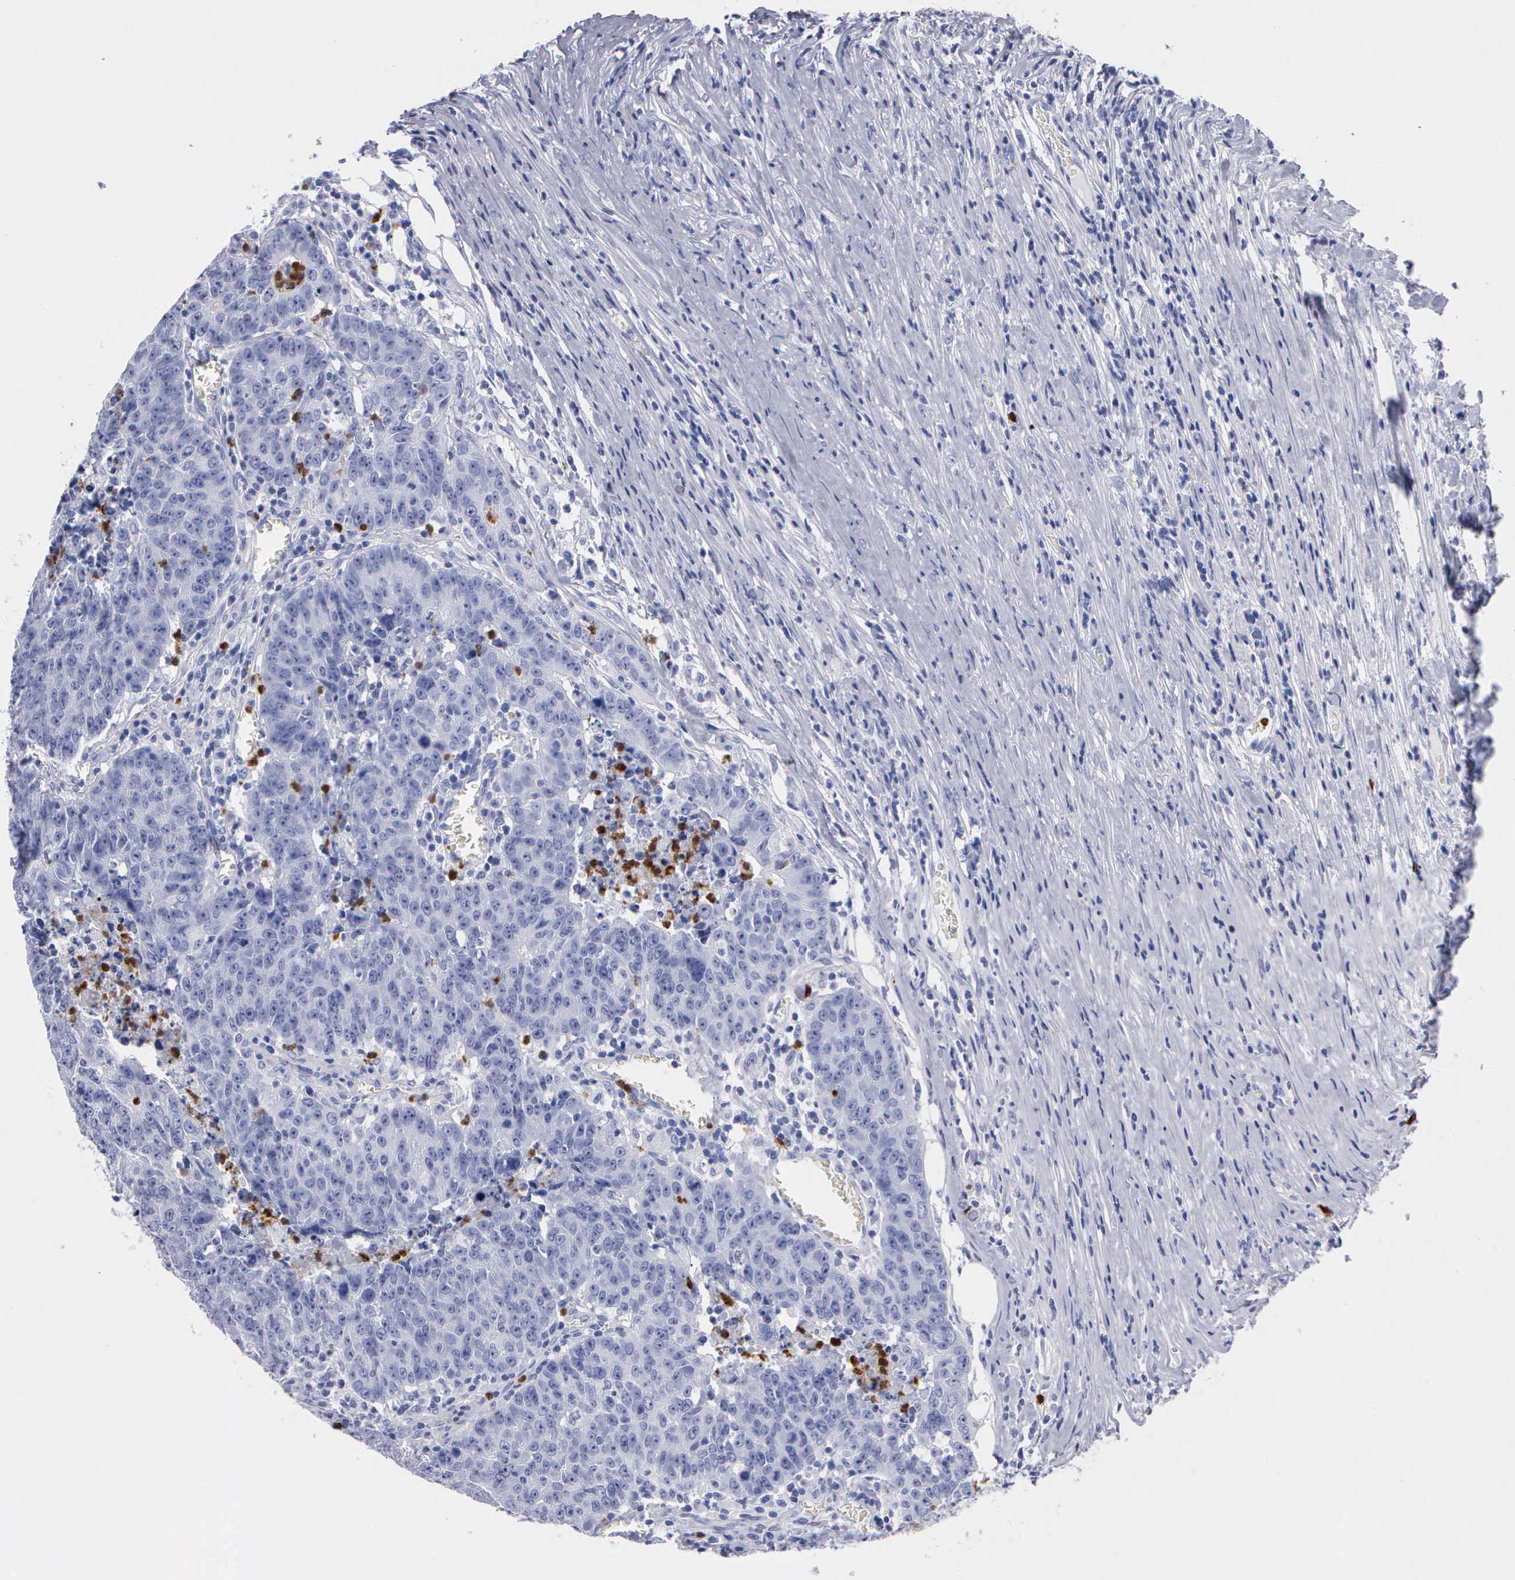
{"staining": {"intensity": "negative", "quantity": "none", "location": "none"}, "tissue": "colorectal cancer", "cell_type": "Tumor cells", "image_type": "cancer", "snomed": [{"axis": "morphology", "description": "Adenocarcinoma, NOS"}, {"axis": "topography", "description": "Colon"}], "caption": "DAB (3,3'-diaminobenzidine) immunohistochemical staining of colorectal cancer (adenocarcinoma) demonstrates no significant expression in tumor cells. (Immunohistochemistry, brightfield microscopy, high magnification).", "gene": "CTSG", "patient": {"sex": "female", "age": 53}}